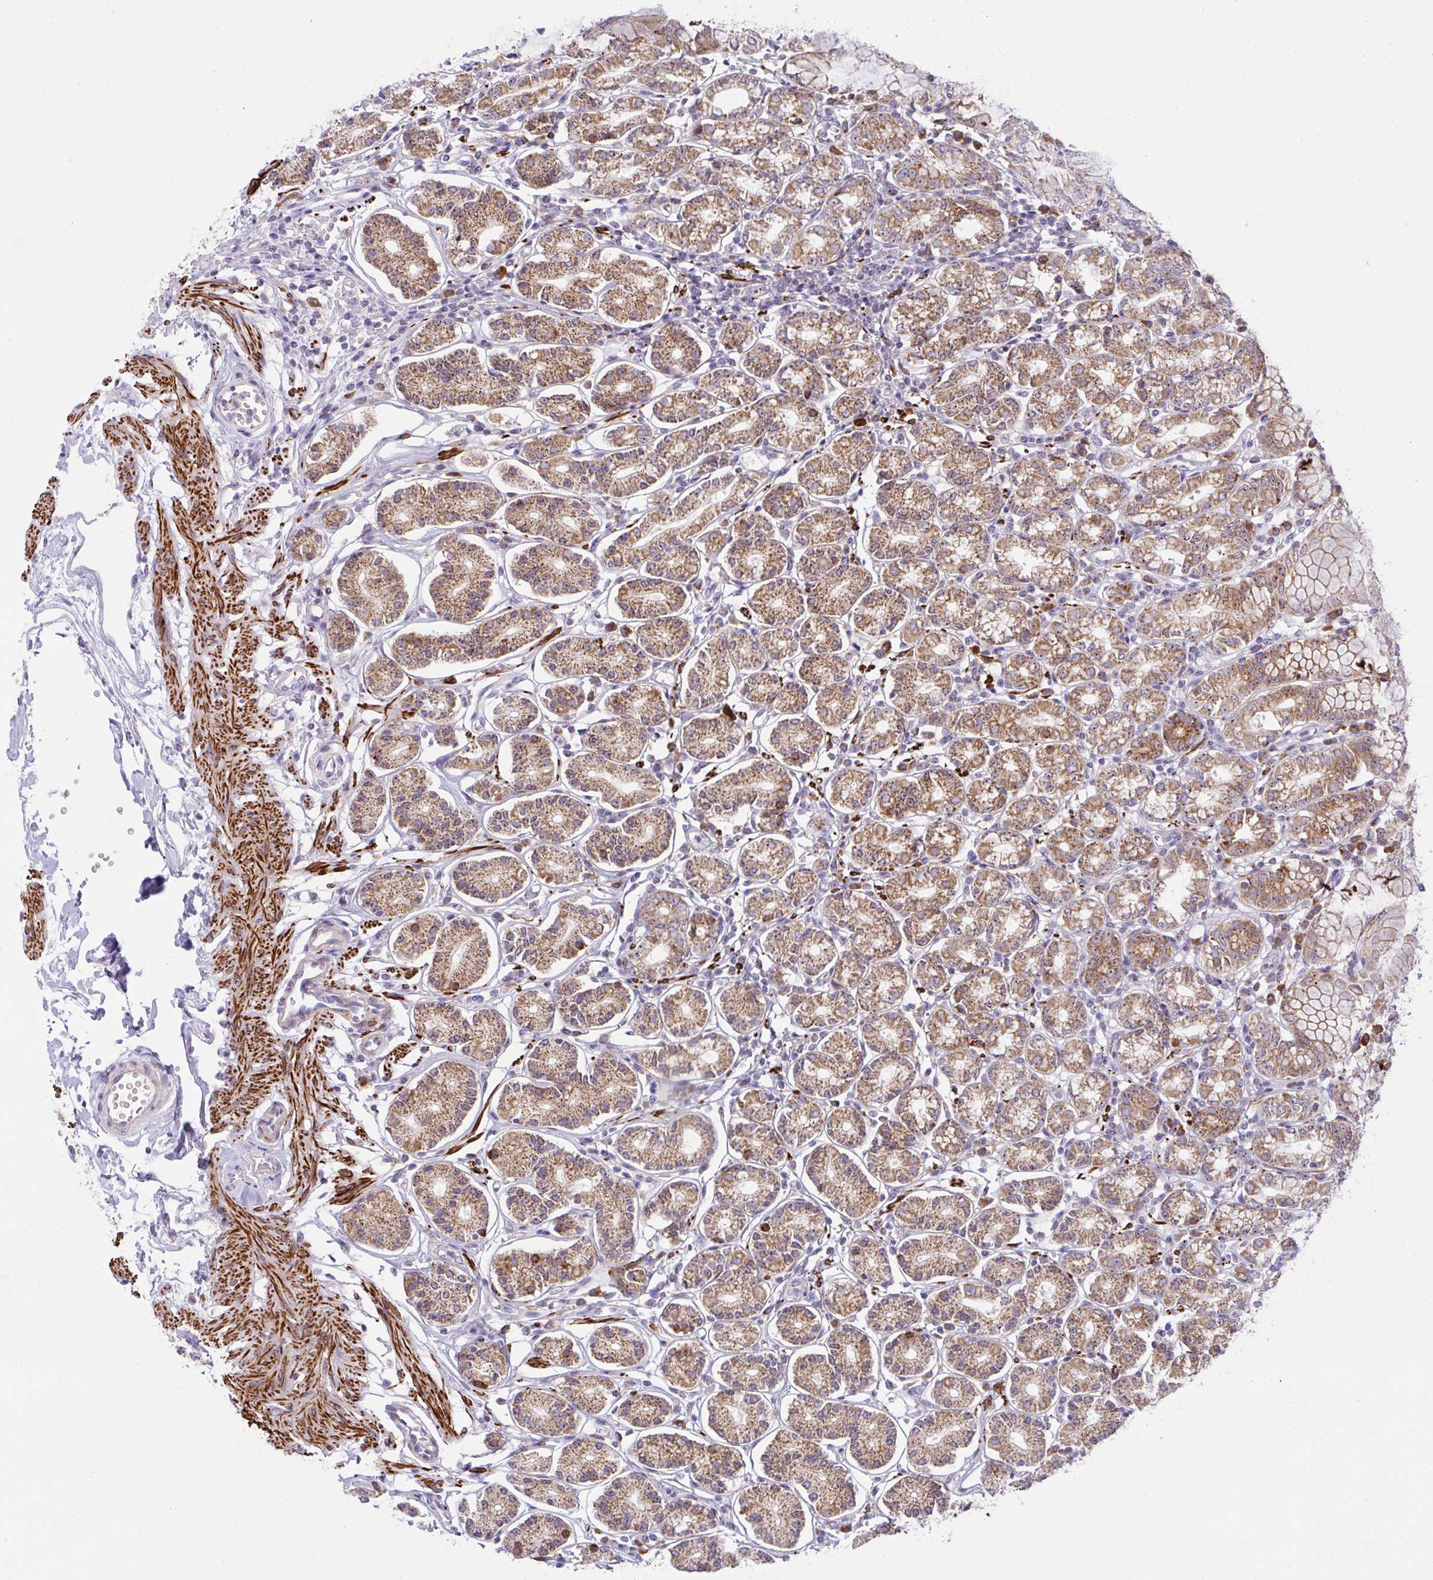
{"staining": {"intensity": "strong", "quantity": ">75%", "location": "cytoplasmic/membranous"}, "tissue": "stomach", "cell_type": "Glandular cells", "image_type": "normal", "snomed": [{"axis": "morphology", "description": "Normal tissue, NOS"}, {"axis": "topography", "description": "Stomach"}], "caption": "Stomach stained for a protein (brown) displays strong cytoplasmic/membranous positive positivity in about >75% of glandular cells.", "gene": "CHDH", "patient": {"sex": "female", "age": 62}}